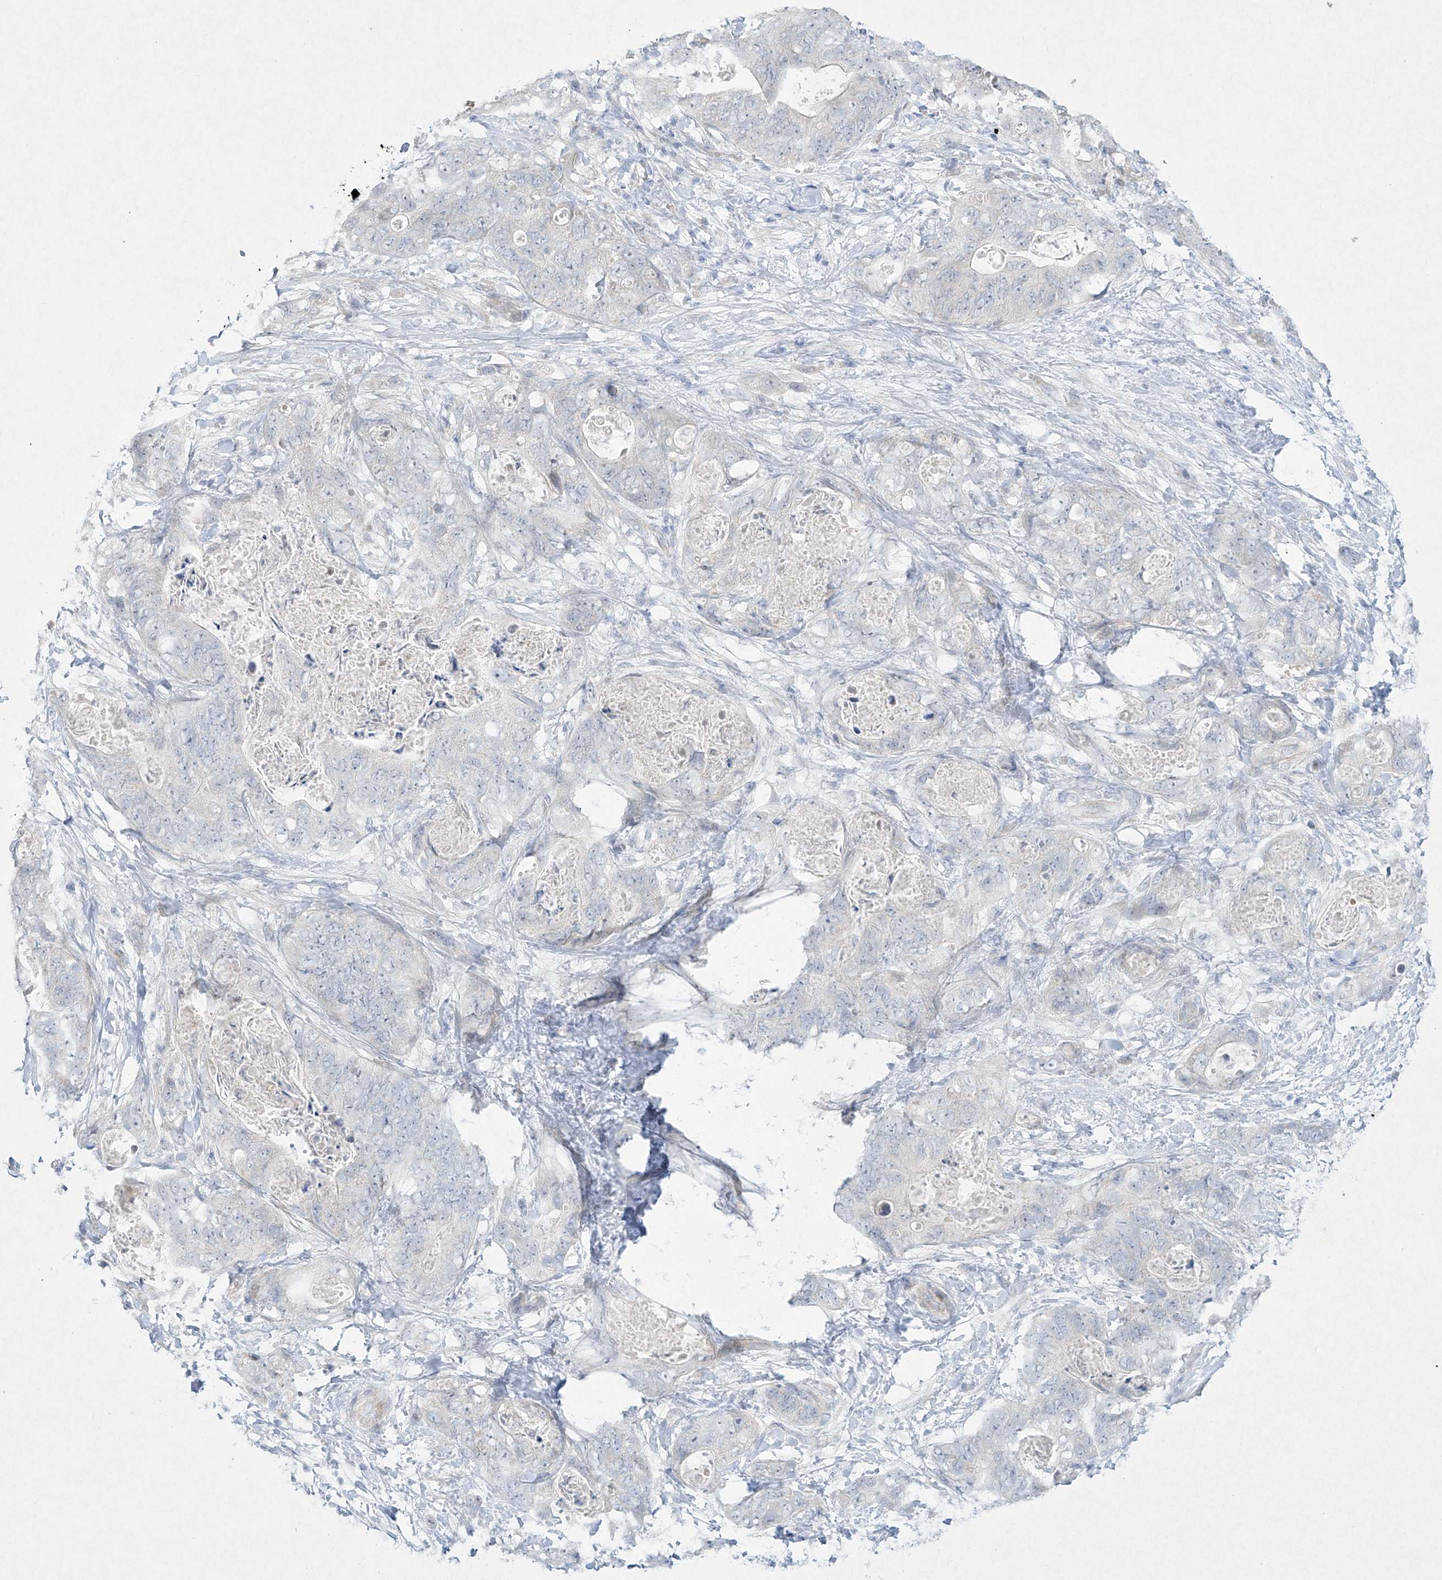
{"staining": {"intensity": "negative", "quantity": "none", "location": "none"}, "tissue": "stomach cancer", "cell_type": "Tumor cells", "image_type": "cancer", "snomed": [{"axis": "morphology", "description": "Adenocarcinoma, NOS"}, {"axis": "topography", "description": "Stomach"}], "caption": "A photomicrograph of stomach cancer stained for a protein demonstrates no brown staining in tumor cells. (DAB immunohistochemistry (IHC), high magnification).", "gene": "PAX6", "patient": {"sex": "female", "age": 89}}